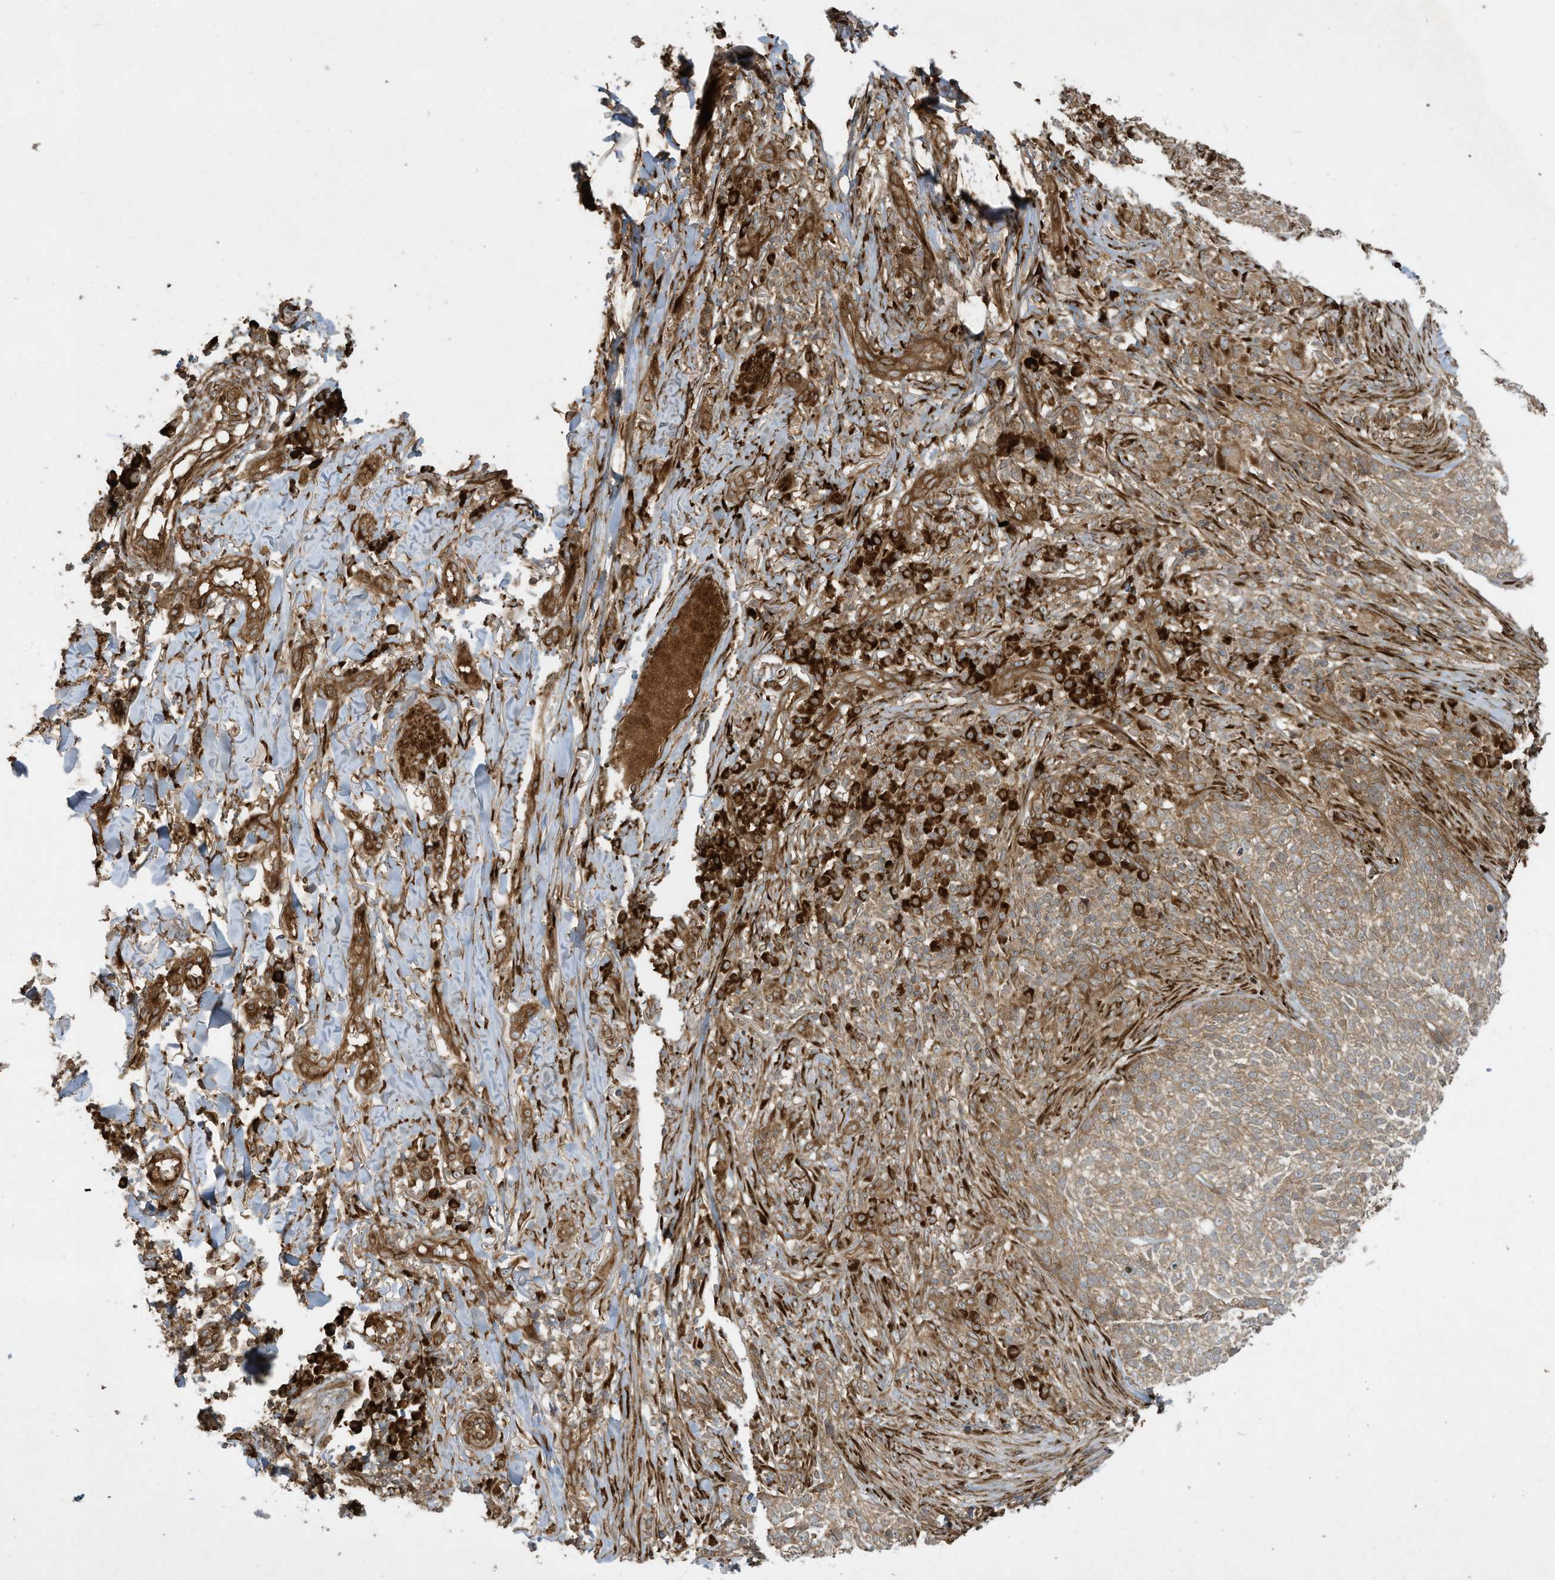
{"staining": {"intensity": "moderate", "quantity": ">75%", "location": "cytoplasmic/membranous"}, "tissue": "skin cancer", "cell_type": "Tumor cells", "image_type": "cancer", "snomed": [{"axis": "morphology", "description": "Basal cell carcinoma"}, {"axis": "topography", "description": "Skin"}], "caption": "Tumor cells demonstrate moderate cytoplasmic/membranous expression in about >75% of cells in skin basal cell carcinoma.", "gene": "DDIT4", "patient": {"sex": "female", "age": 64}}